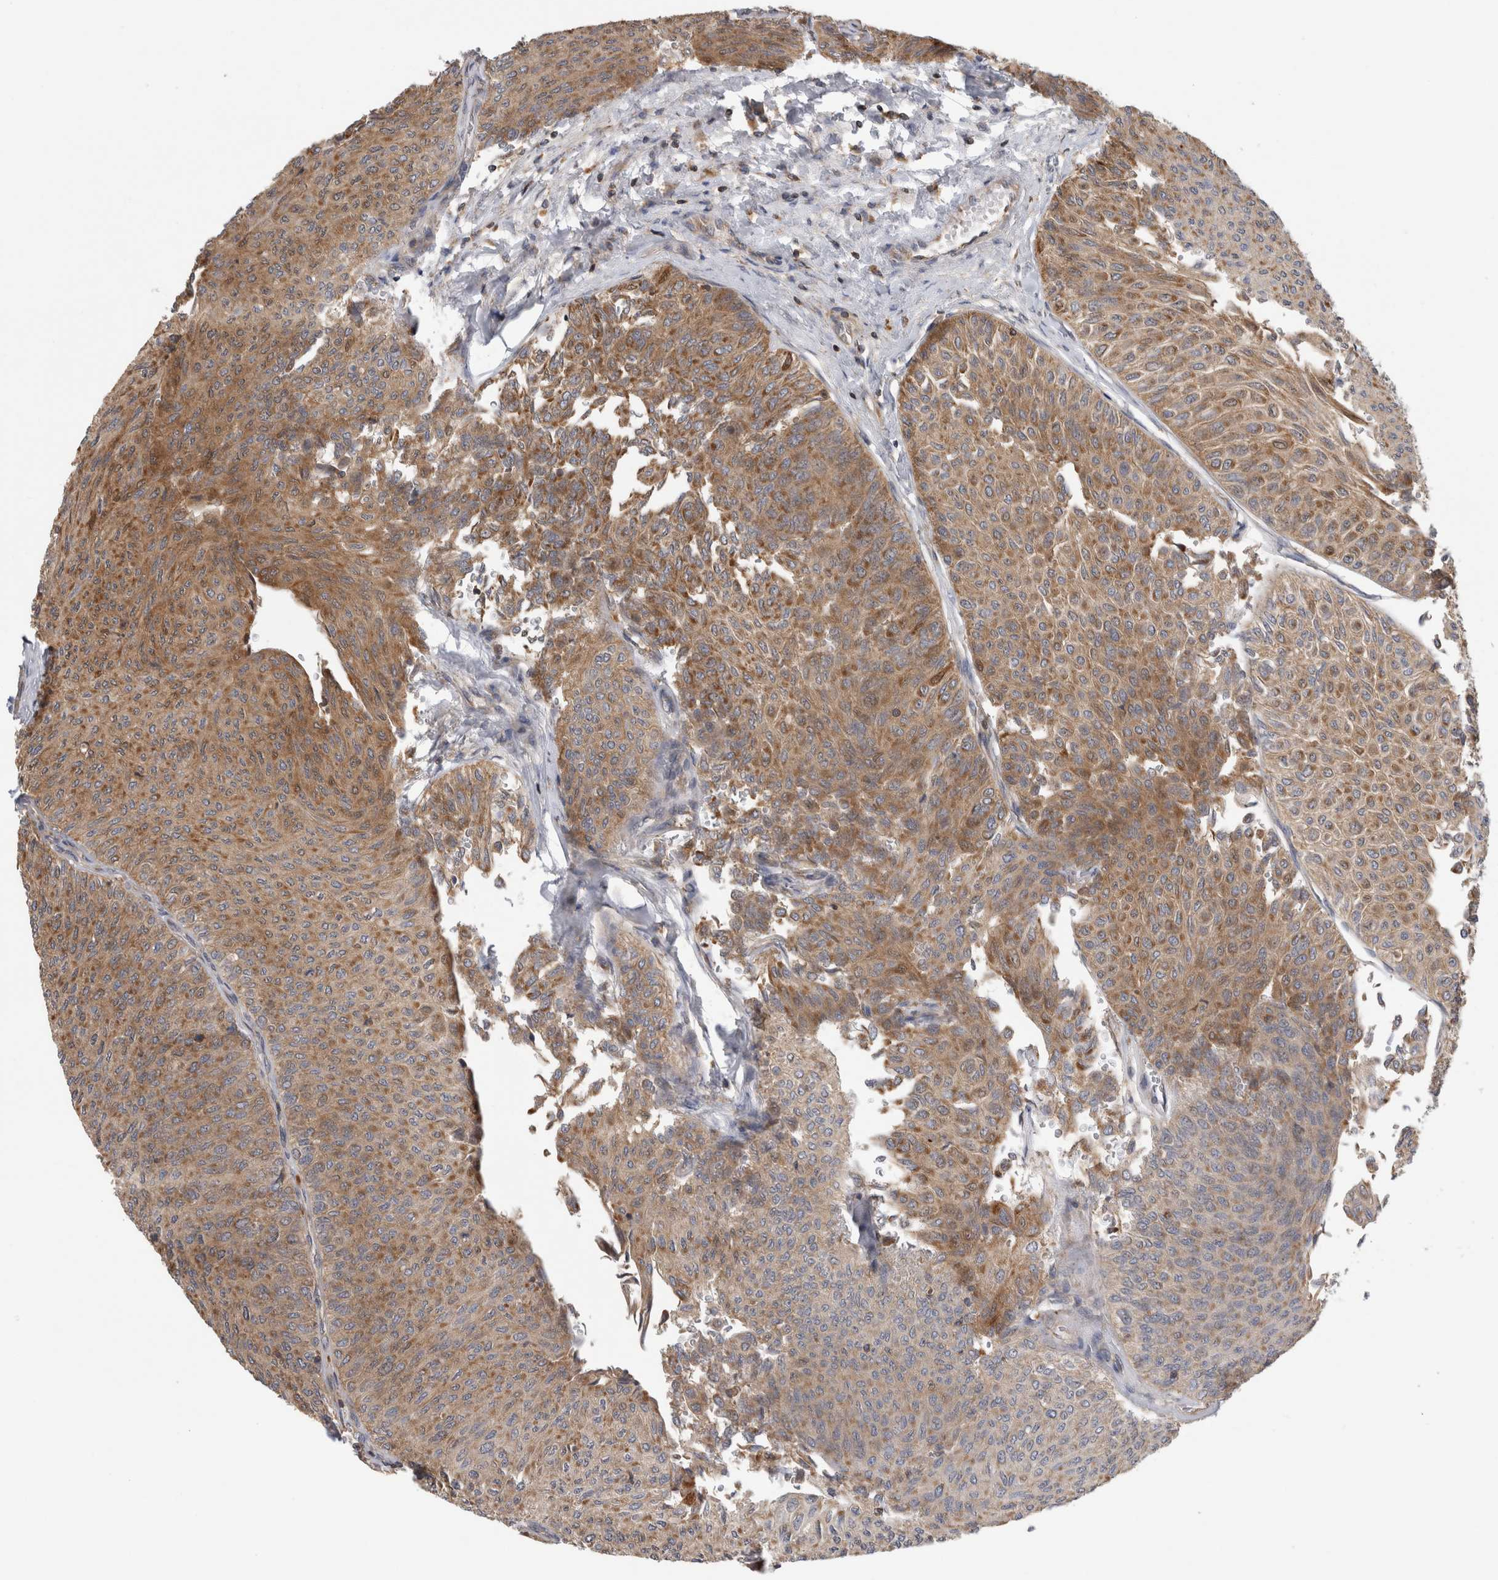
{"staining": {"intensity": "moderate", "quantity": ">75%", "location": "cytoplasmic/membranous"}, "tissue": "urothelial cancer", "cell_type": "Tumor cells", "image_type": "cancer", "snomed": [{"axis": "morphology", "description": "Urothelial carcinoma, Low grade"}, {"axis": "topography", "description": "Urinary bladder"}], "caption": "A brown stain labels moderate cytoplasmic/membranous expression of a protein in human urothelial cancer tumor cells.", "gene": "GRIK2", "patient": {"sex": "male", "age": 78}}